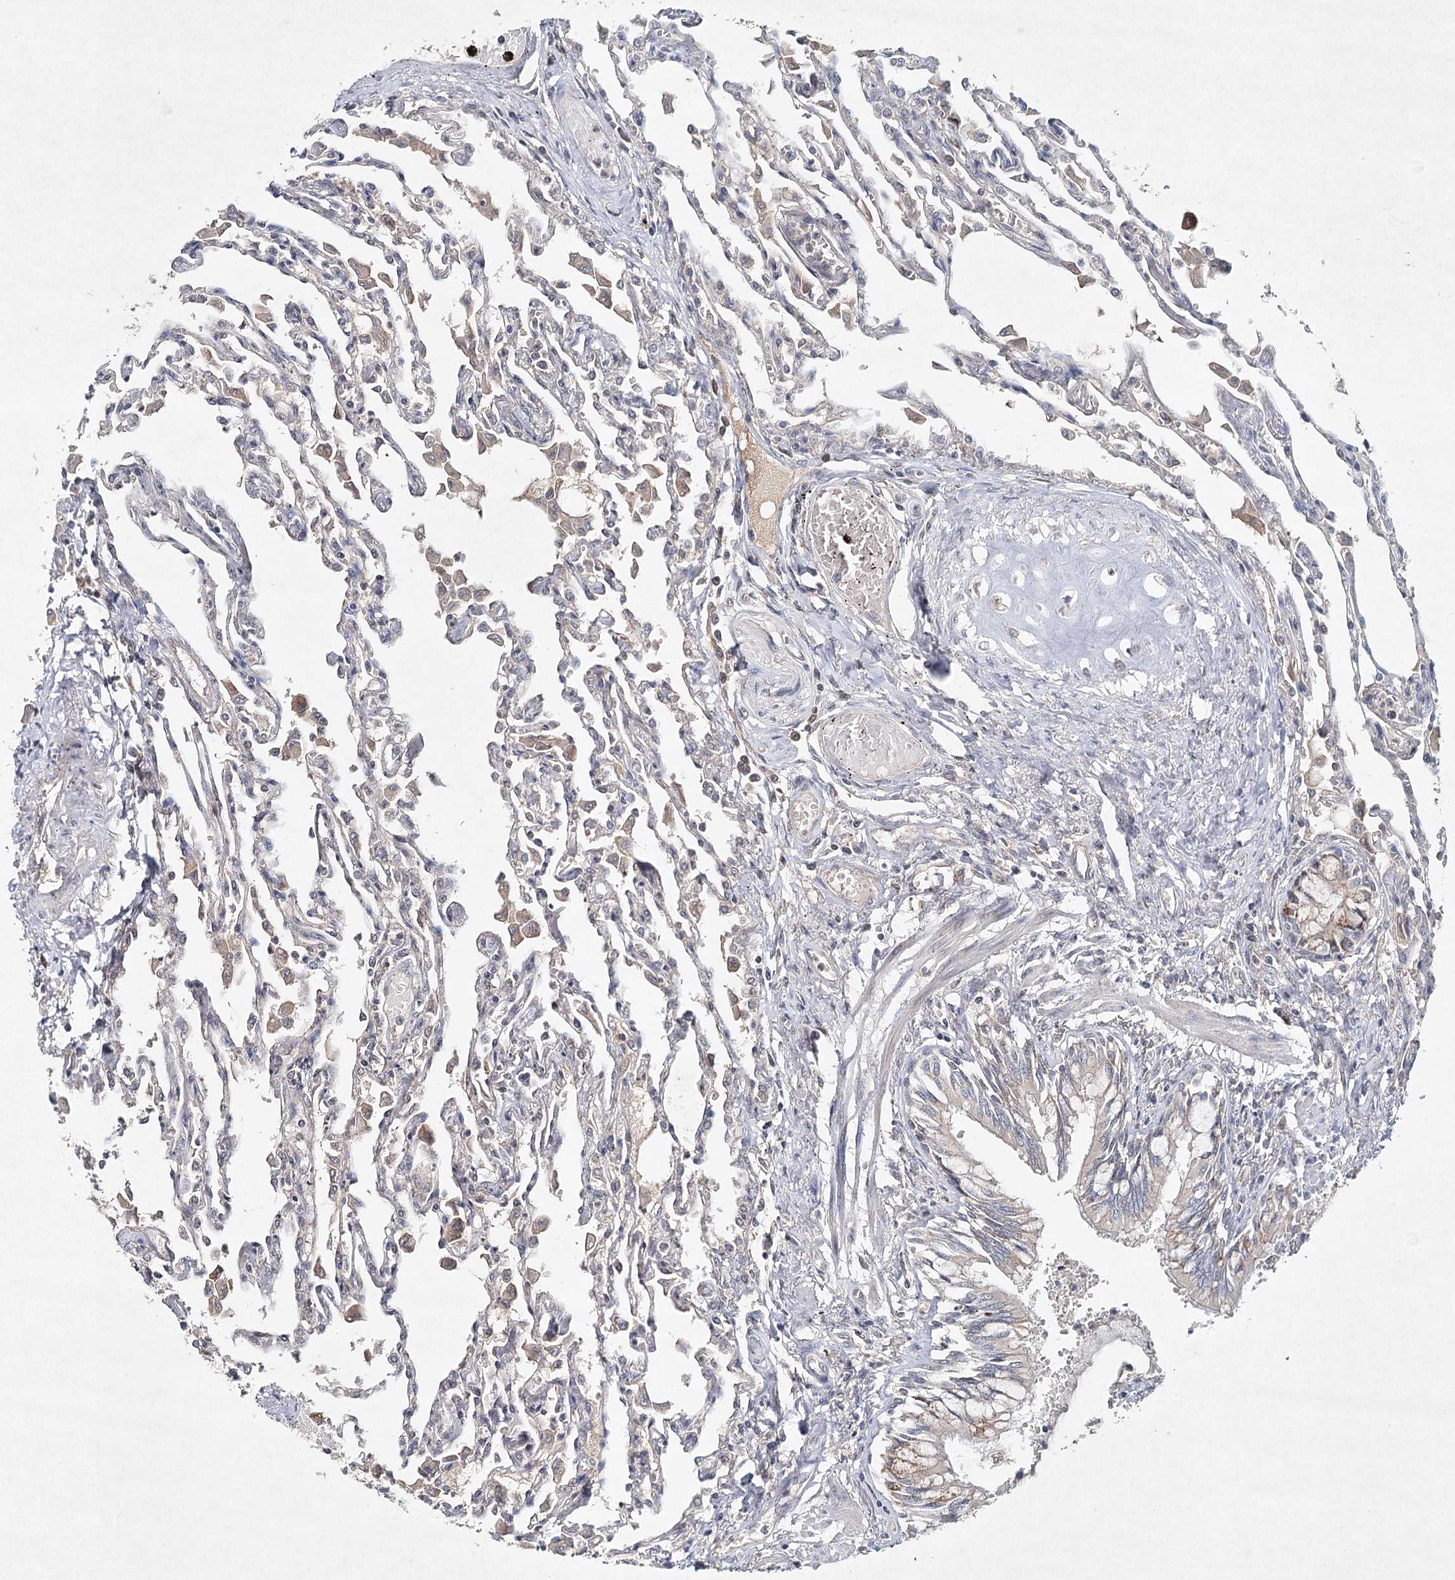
{"staining": {"intensity": "weak", "quantity": "<25%", "location": "cytoplasmic/membranous"}, "tissue": "lung", "cell_type": "Alveolar cells", "image_type": "normal", "snomed": [{"axis": "morphology", "description": "Normal tissue, NOS"}, {"axis": "topography", "description": "Bronchus"}, {"axis": "topography", "description": "Lung"}], "caption": "Immunohistochemistry (IHC) photomicrograph of benign lung stained for a protein (brown), which shows no positivity in alveolar cells. Brightfield microscopy of IHC stained with DAB (3,3'-diaminobenzidine) (brown) and hematoxylin (blue), captured at high magnification.", "gene": "SYNPO", "patient": {"sex": "female", "age": 49}}